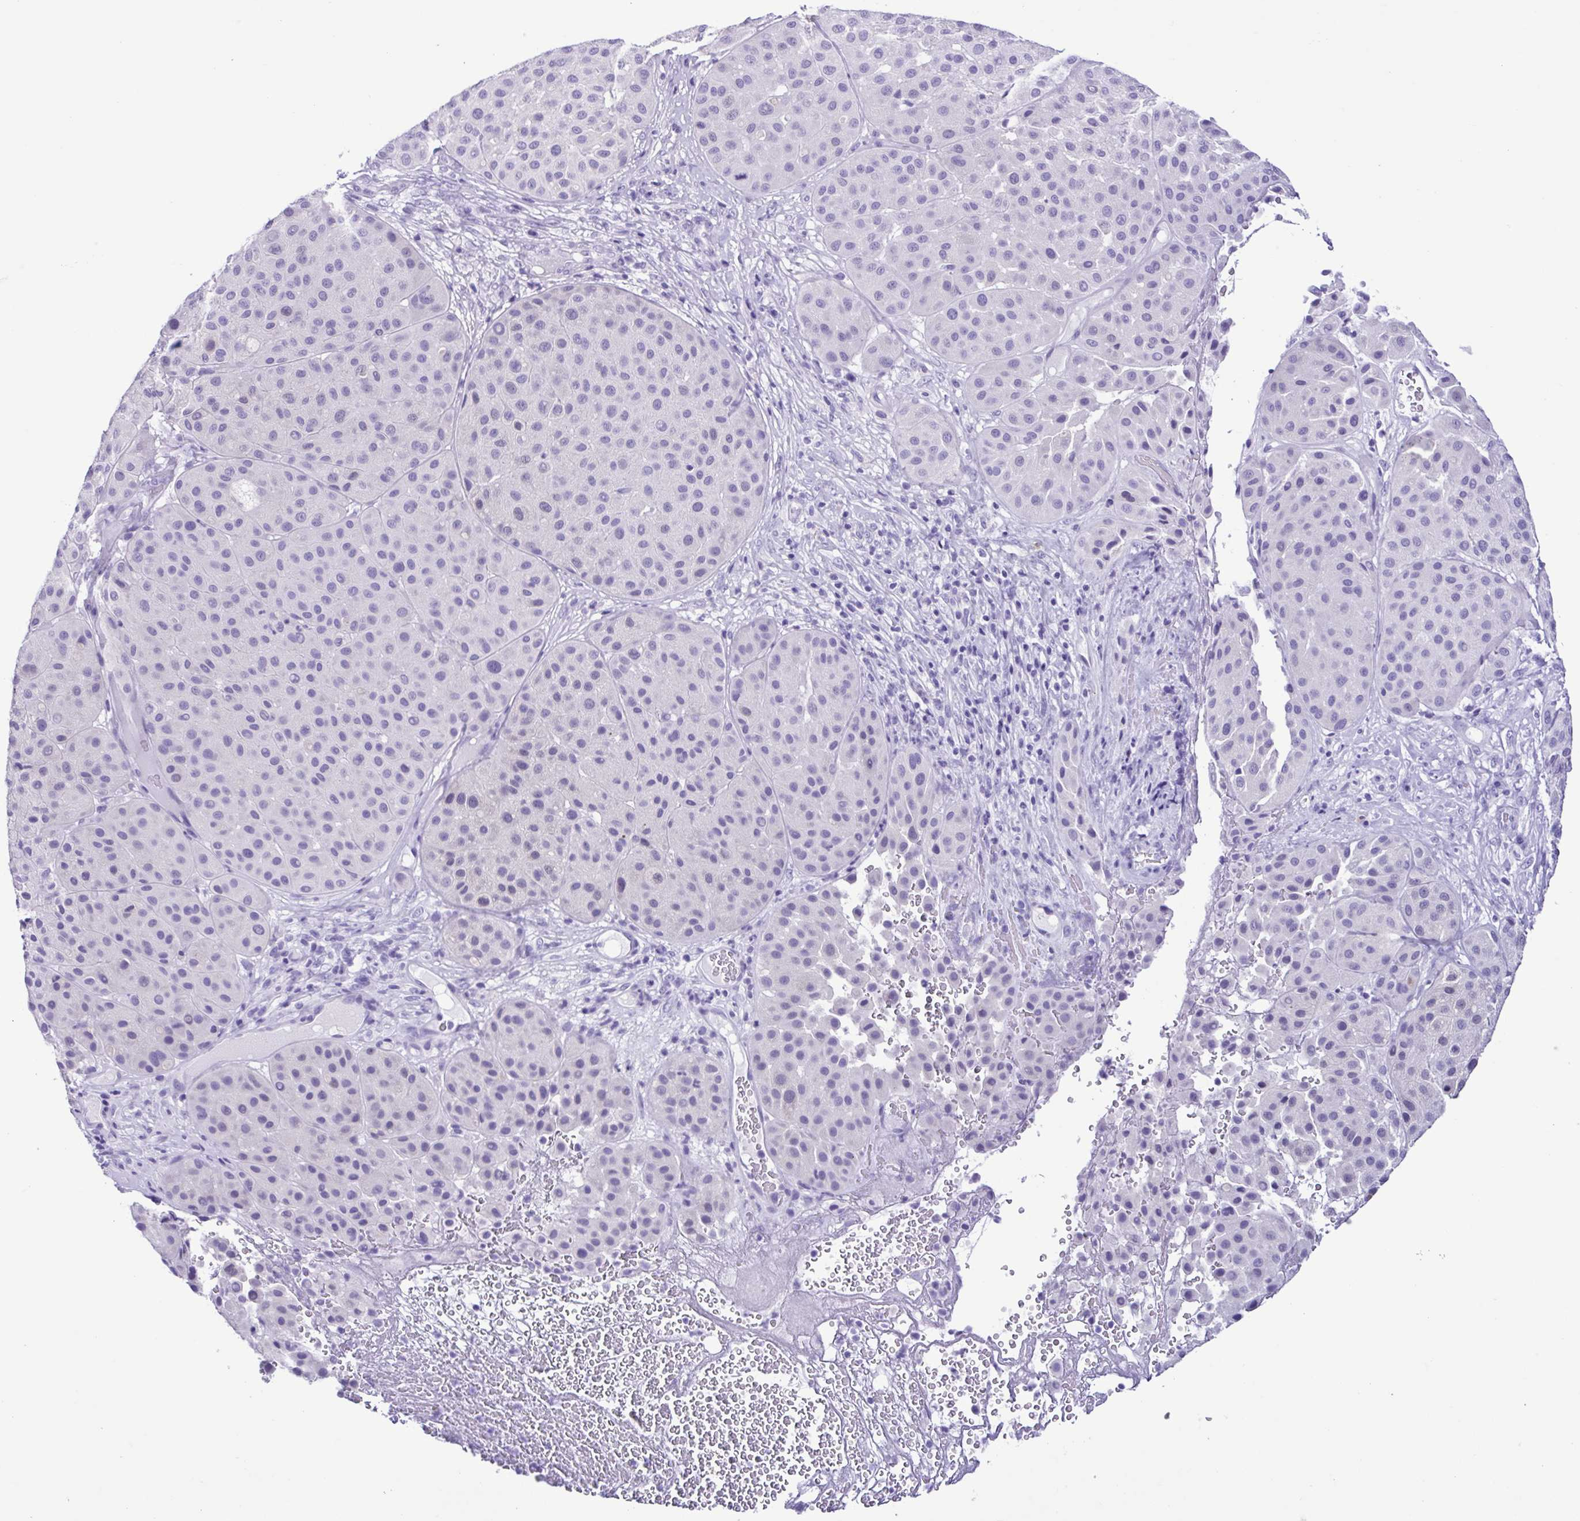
{"staining": {"intensity": "negative", "quantity": "none", "location": "none"}, "tissue": "melanoma", "cell_type": "Tumor cells", "image_type": "cancer", "snomed": [{"axis": "morphology", "description": "Malignant melanoma, Metastatic site"}, {"axis": "topography", "description": "Smooth muscle"}], "caption": "Tumor cells show no significant staining in malignant melanoma (metastatic site). (DAB IHC visualized using brightfield microscopy, high magnification).", "gene": "SPATA16", "patient": {"sex": "male", "age": 41}}